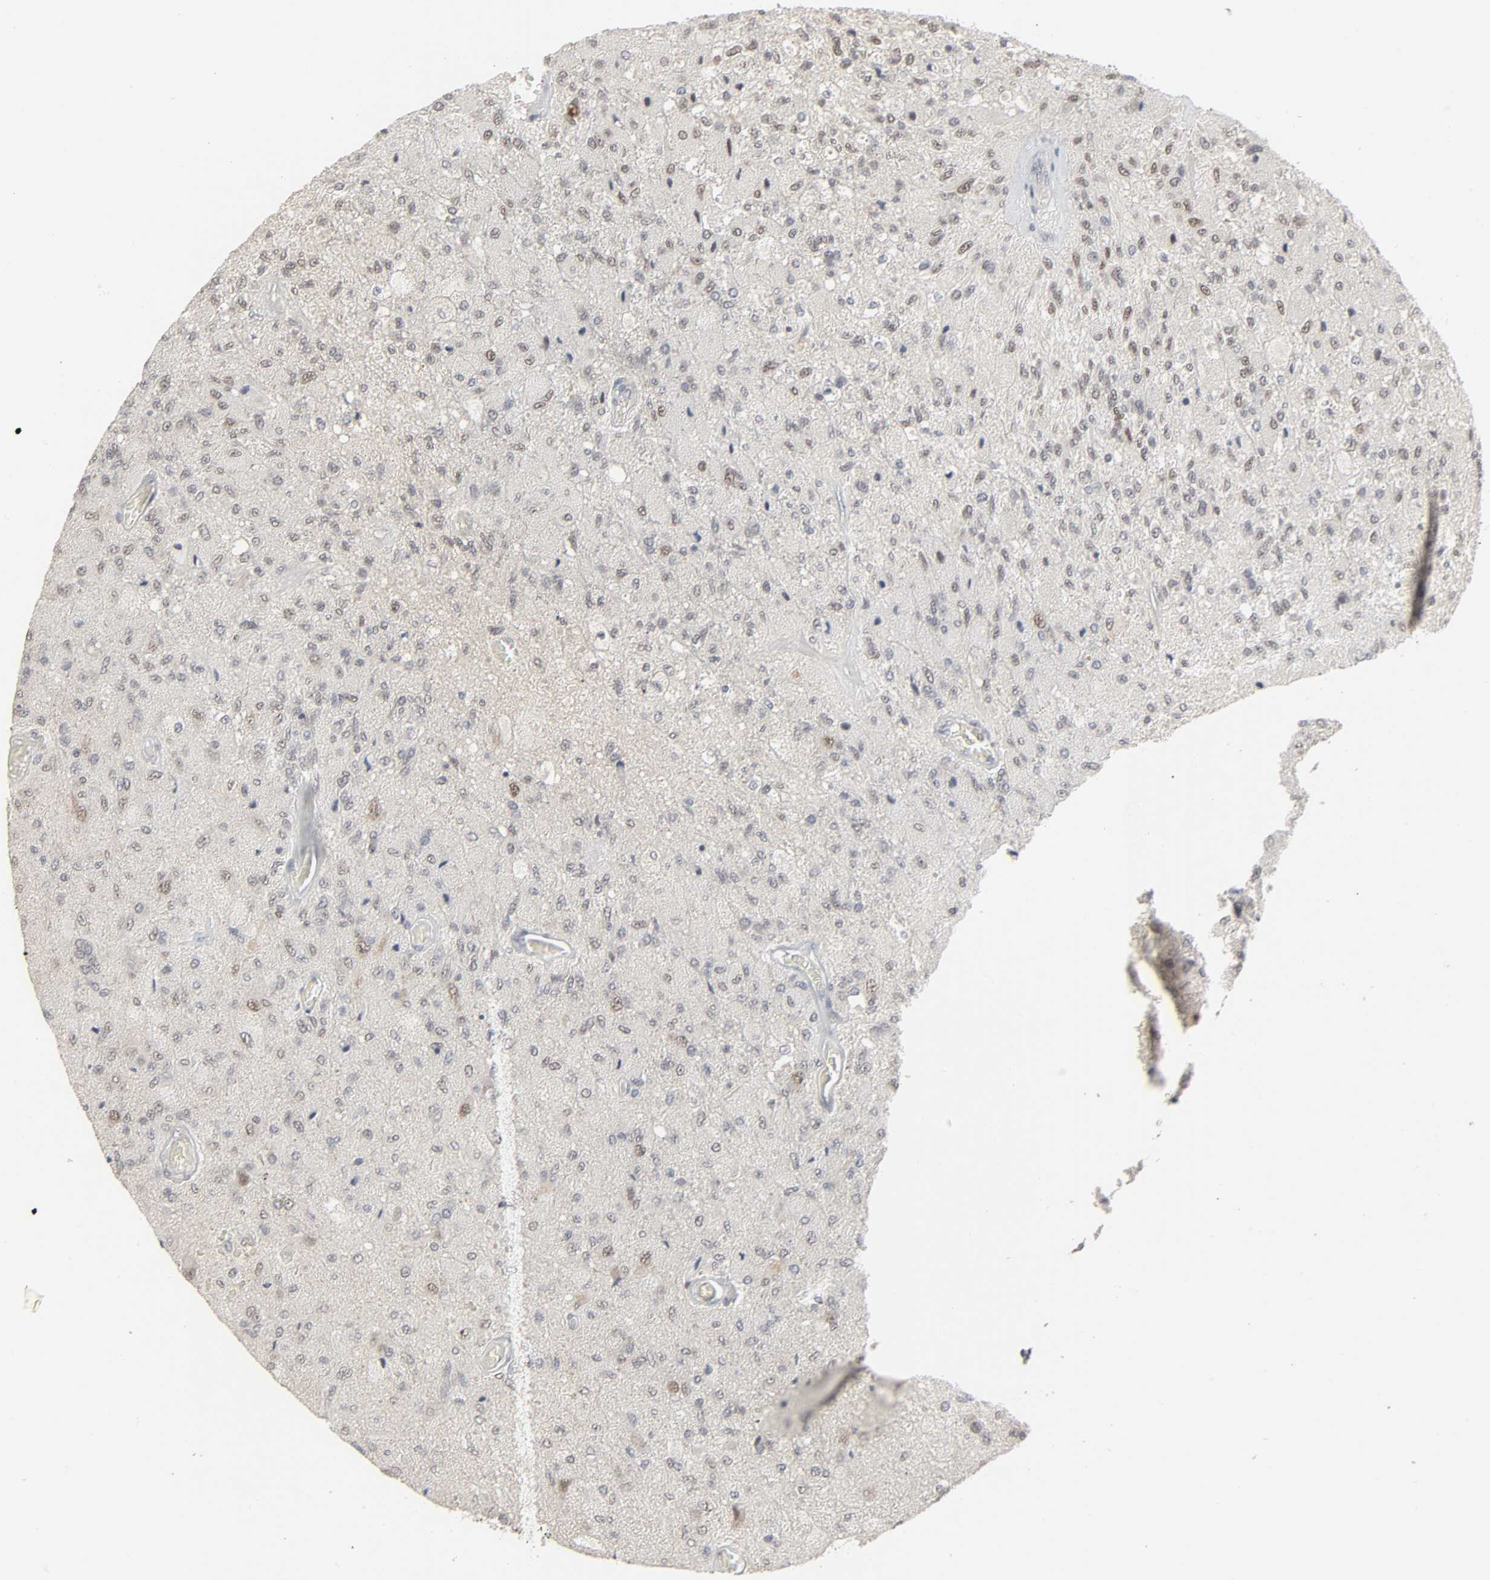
{"staining": {"intensity": "weak", "quantity": "<25%", "location": "nuclear"}, "tissue": "glioma", "cell_type": "Tumor cells", "image_type": "cancer", "snomed": [{"axis": "morphology", "description": "Normal tissue, NOS"}, {"axis": "morphology", "description": "Glioma, malignant, High grade"}, {"axis": "topography", "description": "Cerebral cortex"}], "caption": "This is a image of immunohistochemistry staining of glioma, which shows no expression in tumor cells.", "gene": "ZNF222", "patient": {"sex": "male", "age": 77}}